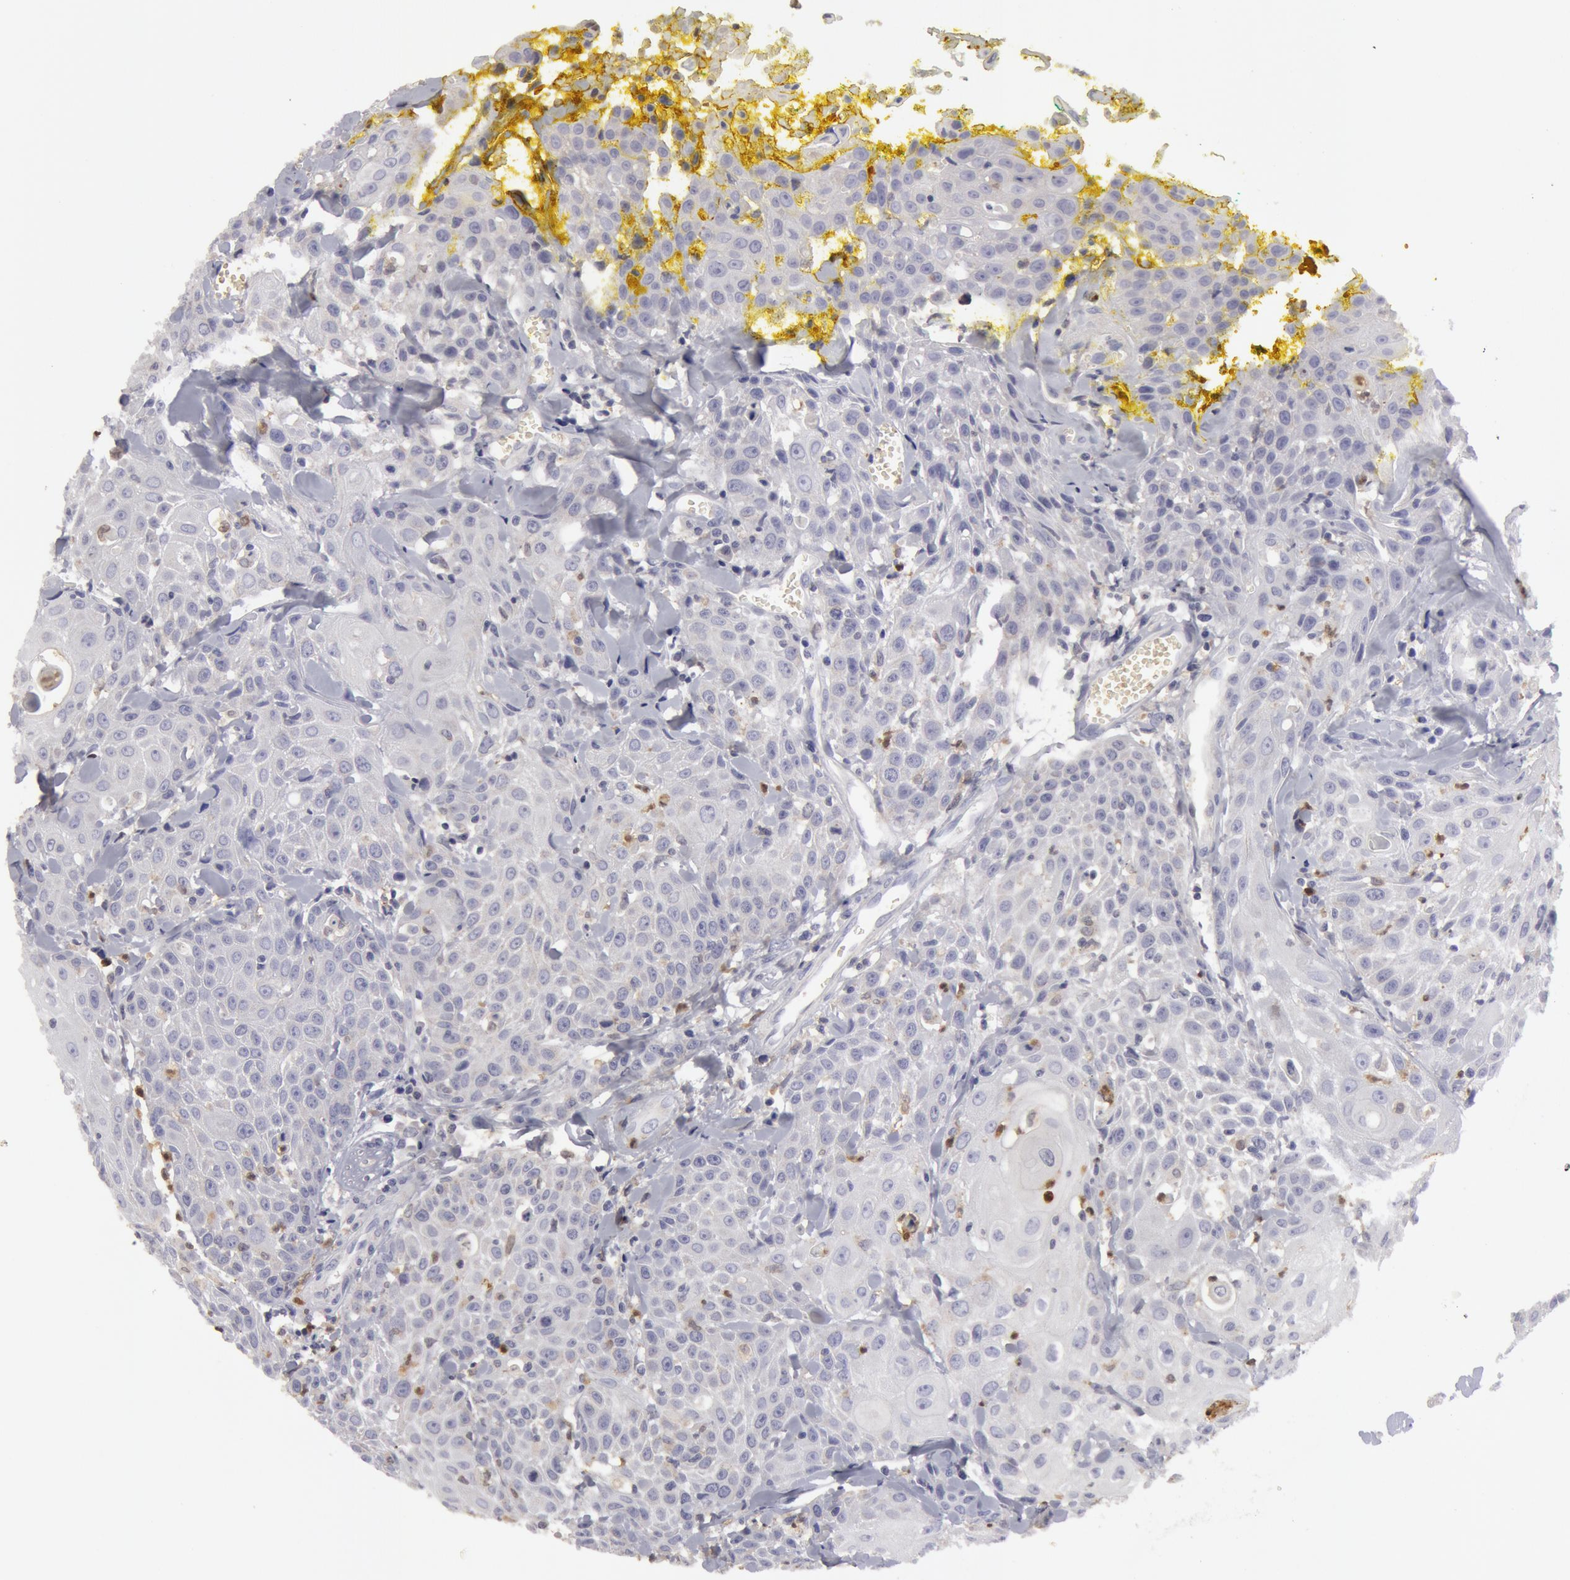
{"staining": {"intensity": "weak", "quantity": "<25%", "location": "cytoplasmic/membranous"}, "tissue": "head and neck cancer", "cell_type": "Tumor cells", "image_type": "cancer", "snomed": [{"axis": "morphology", "description": "Squamous cell carcinoma, NOS"}, {"axis": "topography", "description": "Oral tissue"}, {"axis": "topography", "description": "Head-Neck"}], "caption": "Tumor cells show no significant positivity in squamous cell carcinoma (head and neck). (Stains: DAB (3,3'-diaminobenzidine) immunohistochemistry with hematoxylin counter stain, Microscopy: brightfield microscopy at high magnification).", "gene": "CAT", "patient": {"sex": "female", "age": 82}}